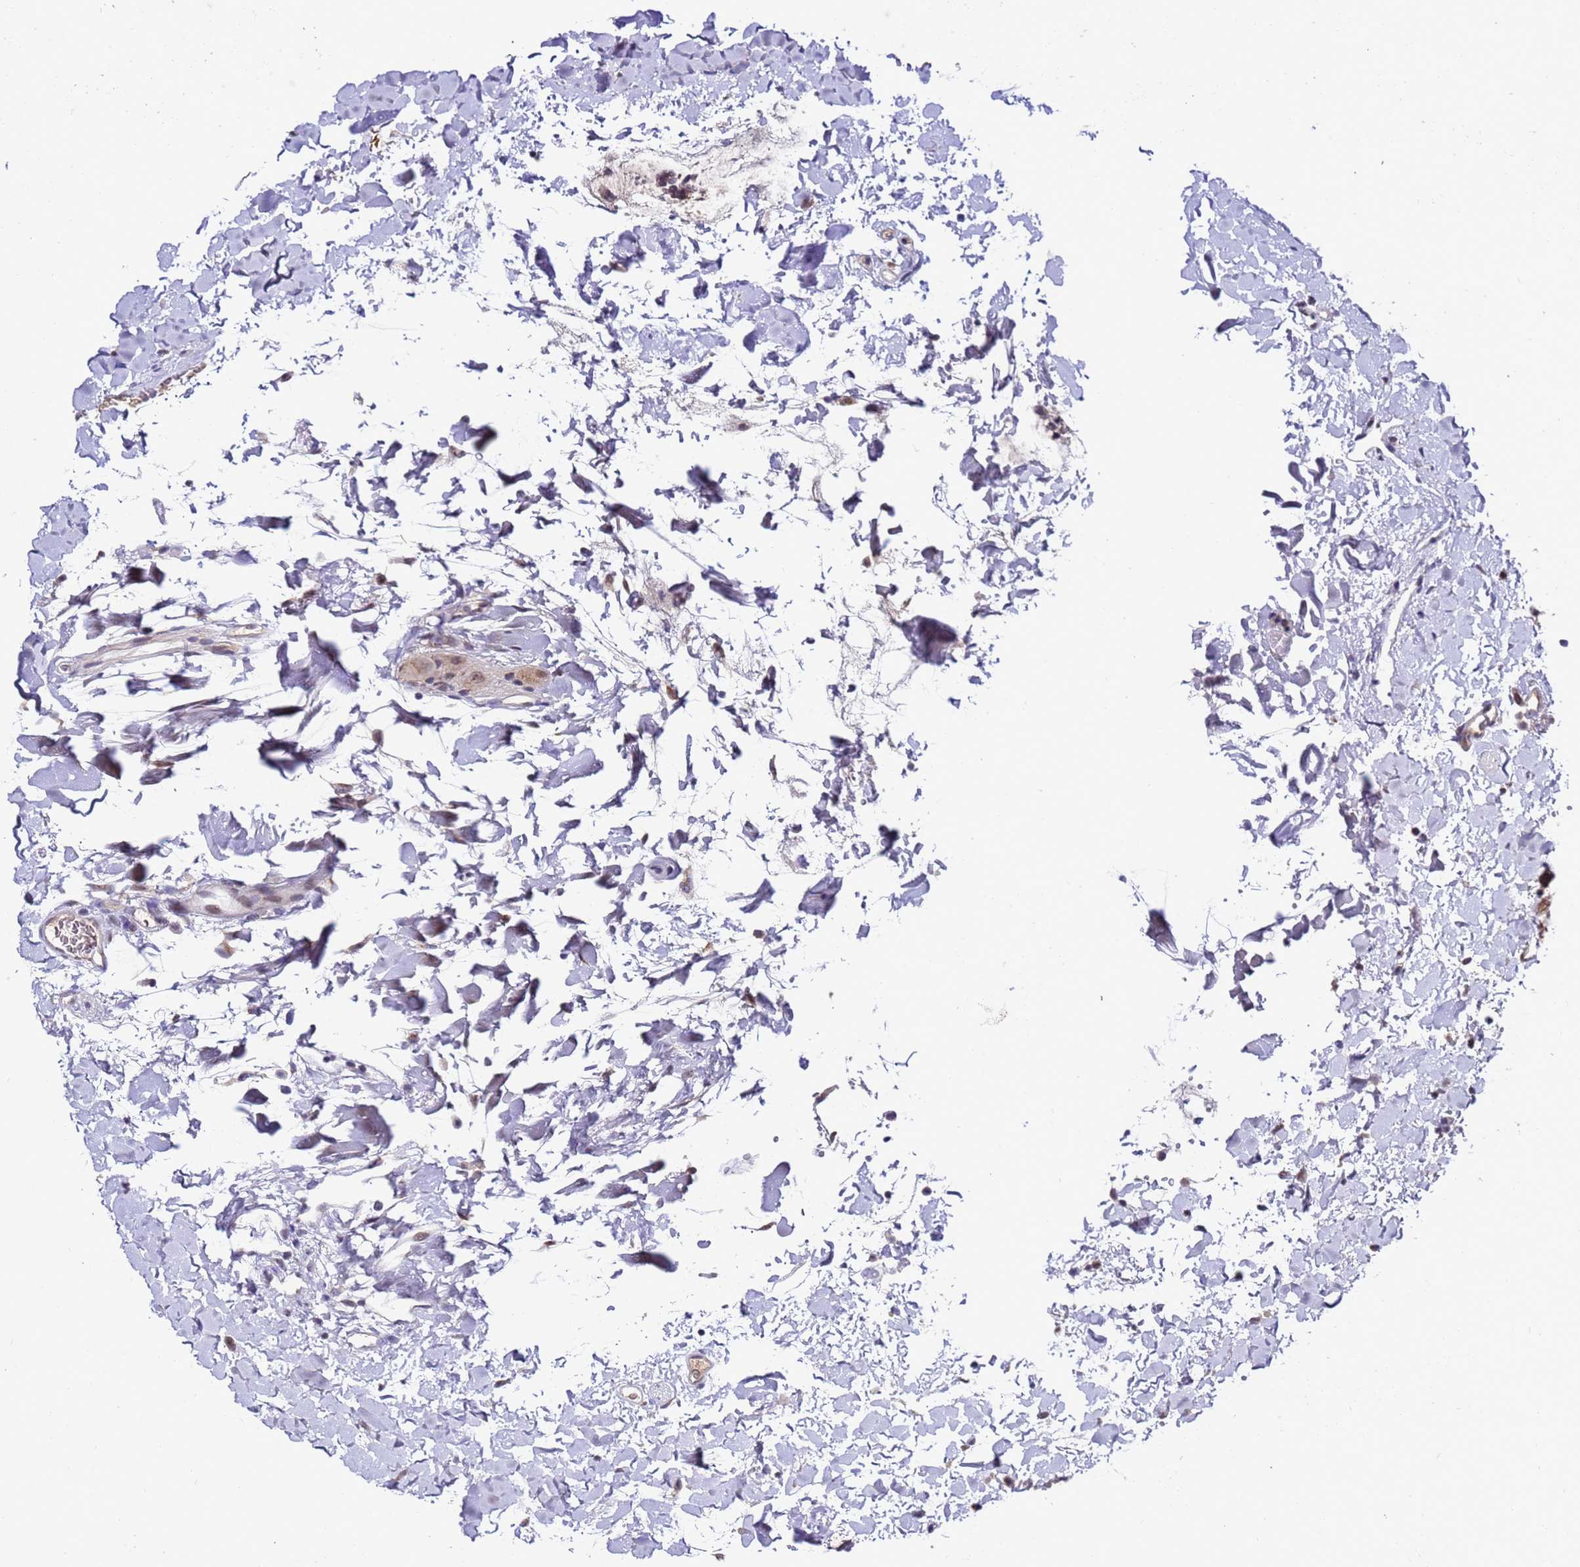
{"staining": {"intensity": "weak", "quantity": "25%-75%", "location": "cytoplasmic/membranous"}, "tissue": "colon", "cell_type": "Endothelial cells", "image_type": "normal", "snomed": [{"axis": "morphology", "description": "Normal tissue, NOS"}, {"axis": "topography", "description": "Colon"}], "caption": "About 25%-75% of endothelial cells in benign human colon reveal weak cytoplasmic/membranous protein staining as visualized by brown immunohistochemical staining.", "gene": "C19orf47", "patient": {"sex": "female", "age": 79}}